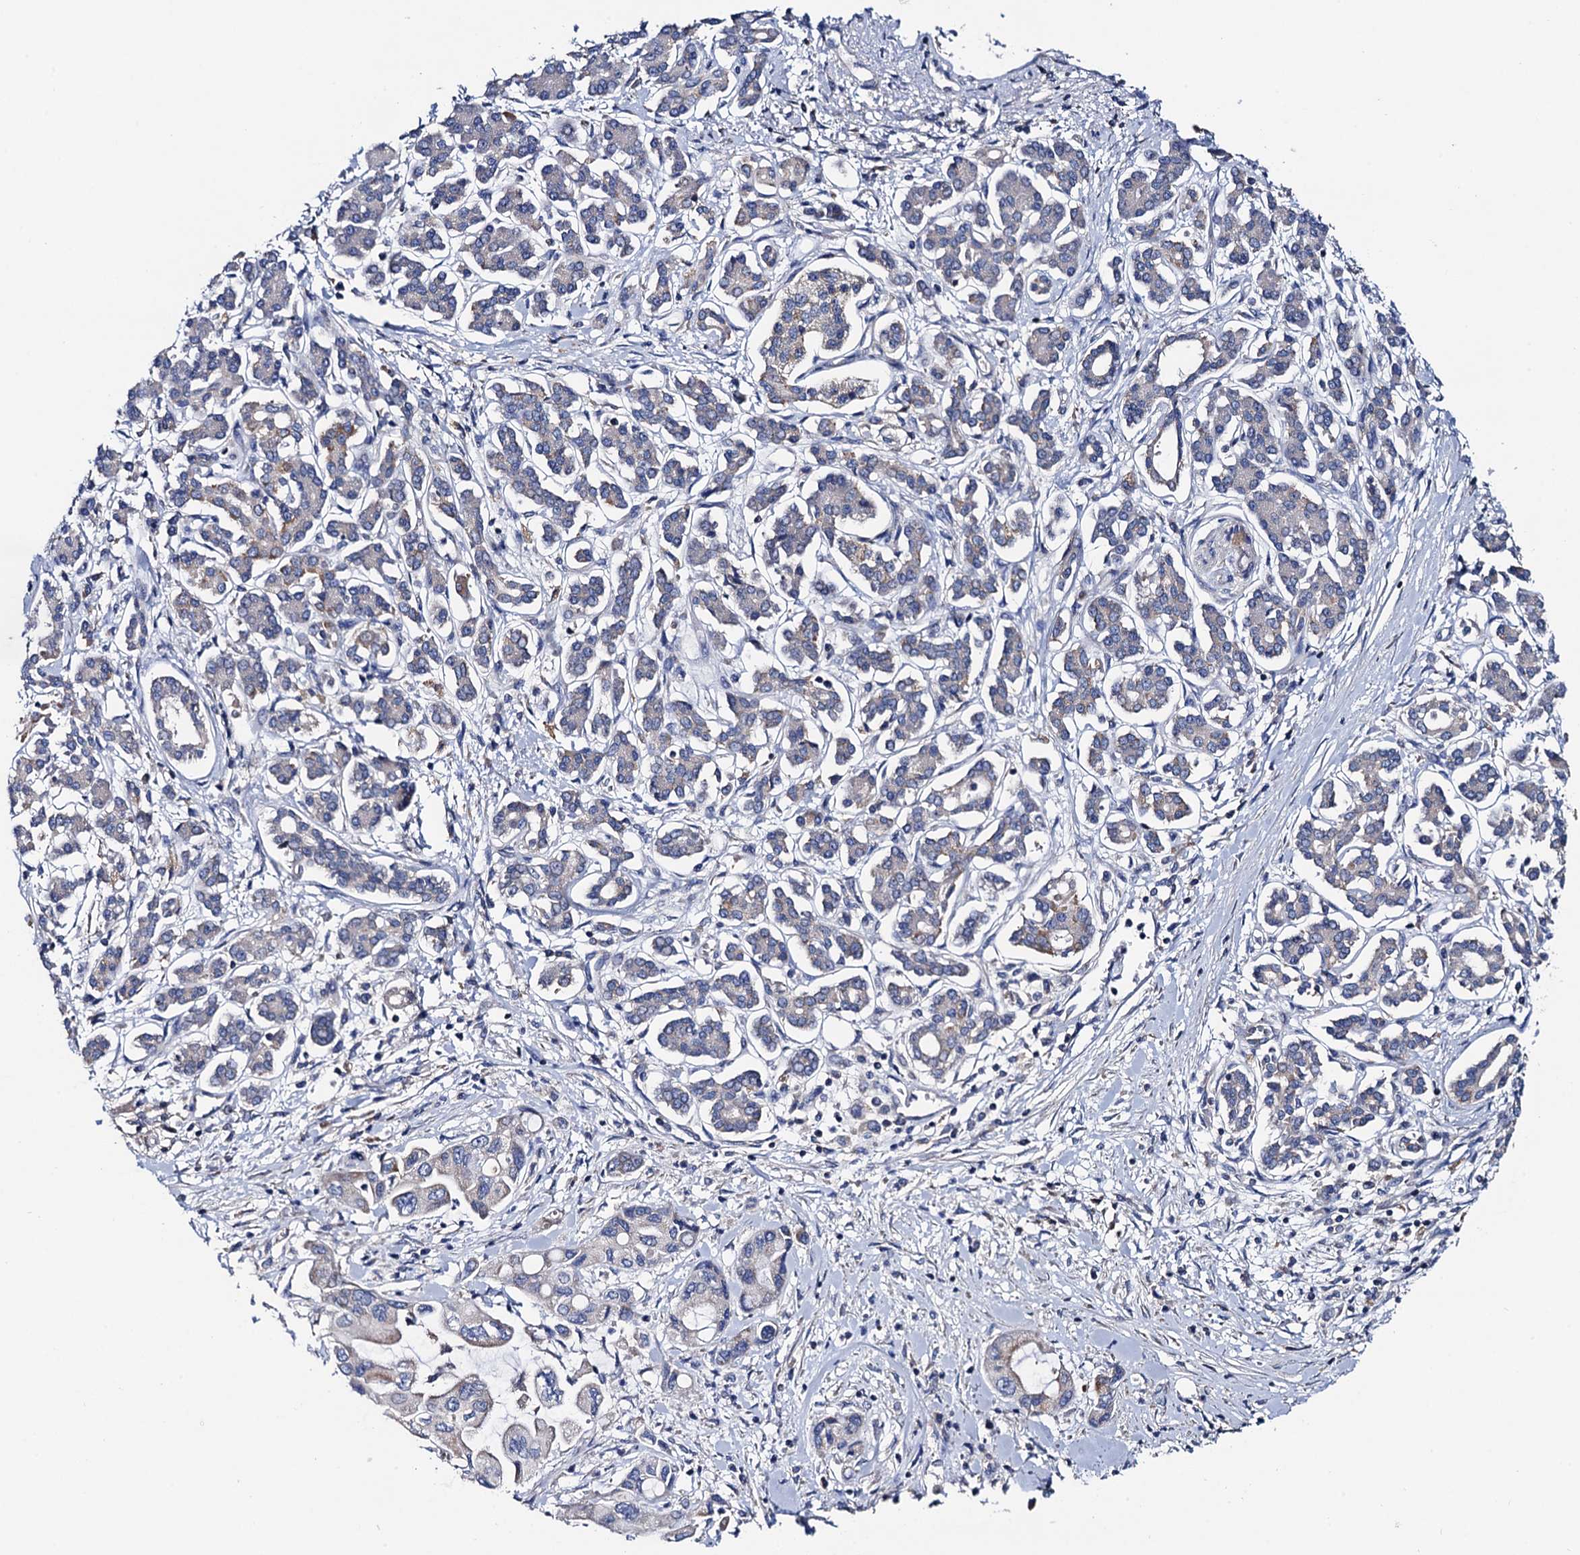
{"staining": {"intensity": "negative", "quantity": "none", "location": "none"}, "tissue": "pancreatic cancer", "cell_type": "Tumor cells", "image_type": "cancer", "snomed": [{"axis": "morphology", "description": "Adenocarcinoma, NOS"}, {"axis": "topography", "description": "Pancreas"}], "caption": "The histopathology image demonstrates no staining of tumor cells in pancreatic cancer. The staining is performed using DAB (3,3'-diaminobenzidine) brown chromogen with nuclei counter-stained in using hematoxylin.", "gene": "MRPL48", "patient": {"sex": "female", "age": 50}}